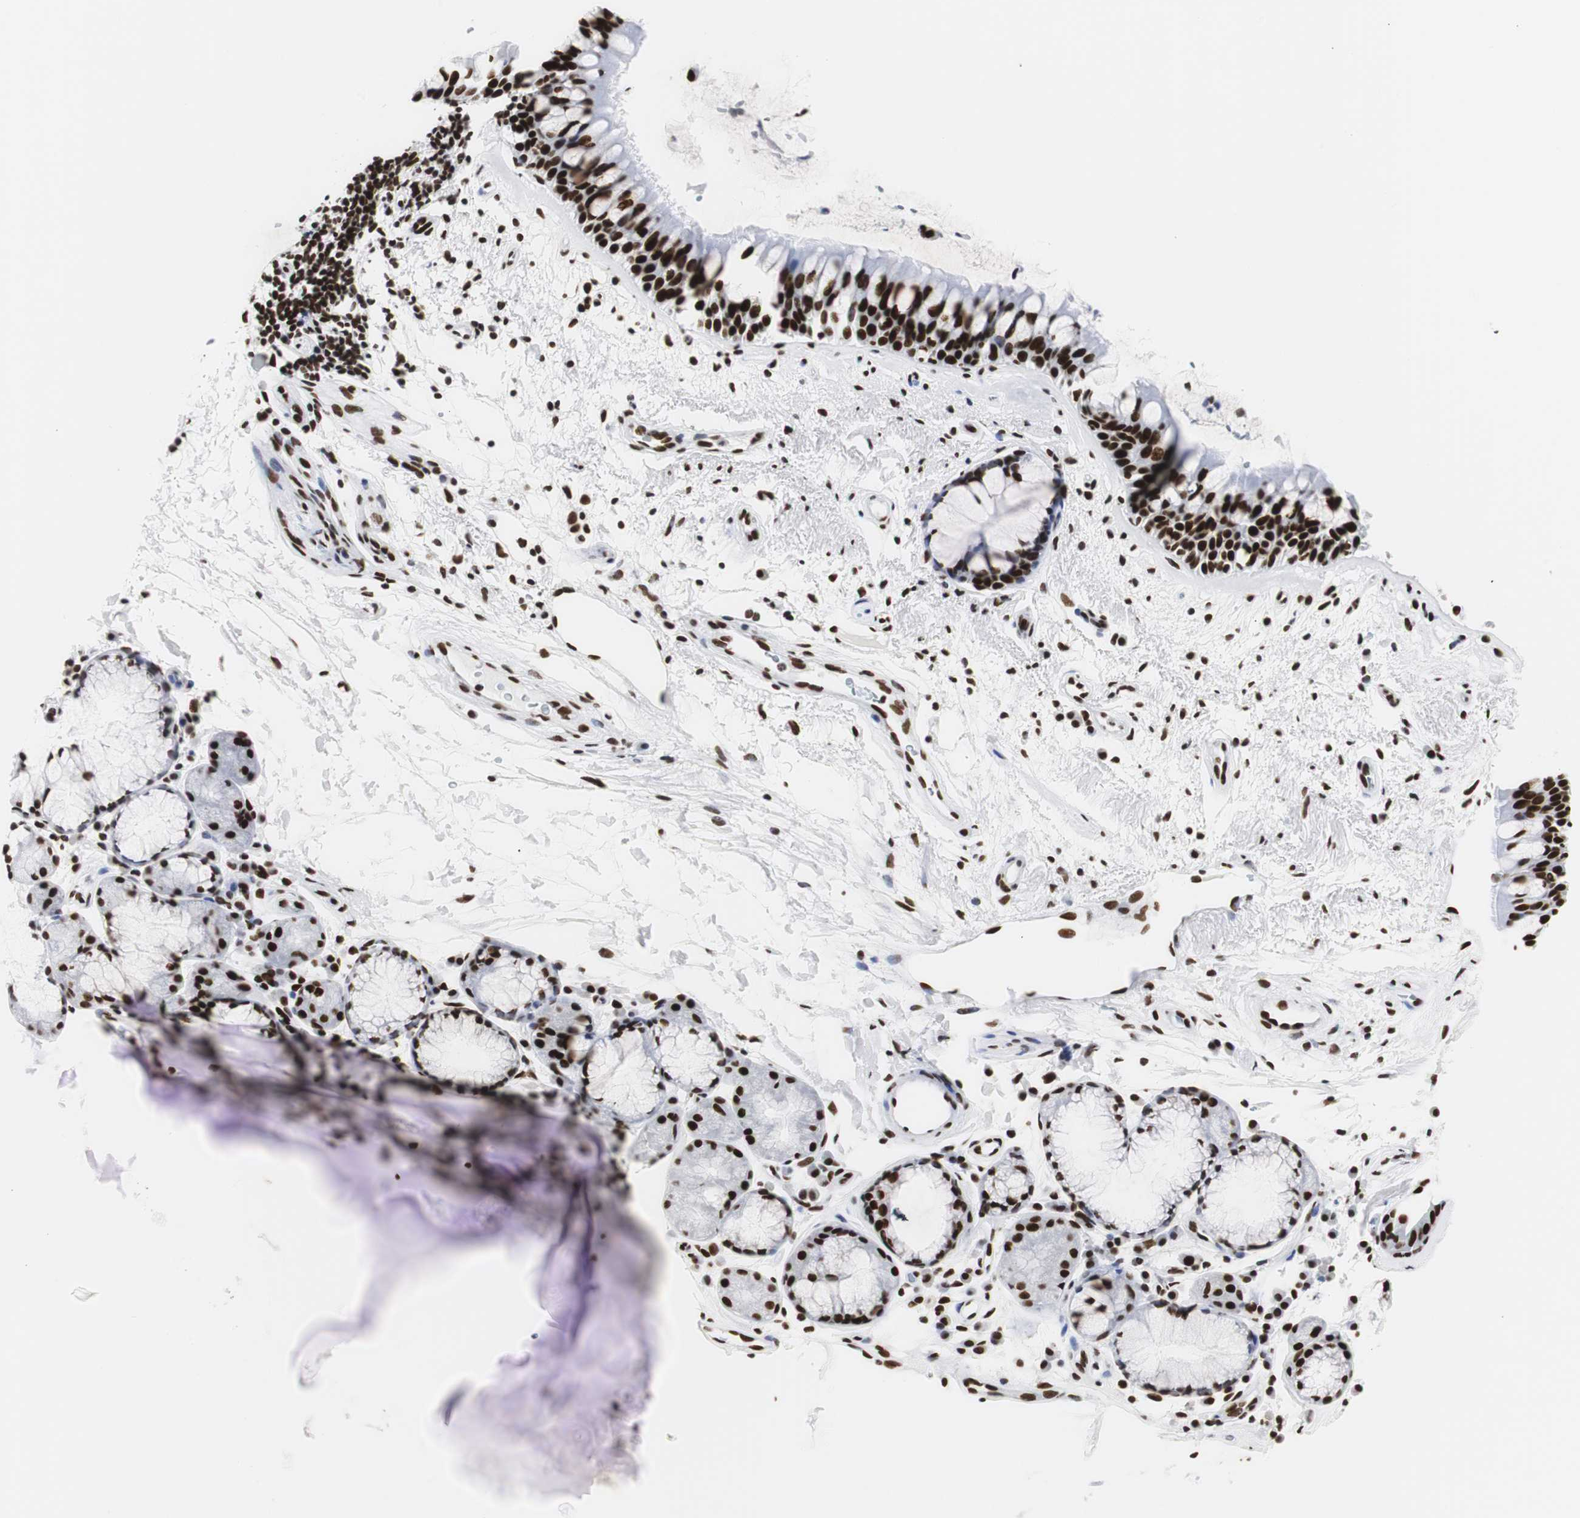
{"staining": {"intensity": "strong", "quantity": ">75%", "location": "nuclear"}, "tissue": "bronchus", "cell_type": "Respiratory epithelial cells", "image_type": "normal", "snomed": [{"axis": "morphology", "description": "Normal tissue, NOS"}, {"axis": "topography", "description": "Bronchus"}], "caption": "This is a micrograph of immunohistochemistry (IHC) staining of unremarkable bronchus, which shows strong staining in the nuclear of respiratory epithelial cells.", "gene": "HNRNPH2", "patient": {"sex": "female", "age": 54}}